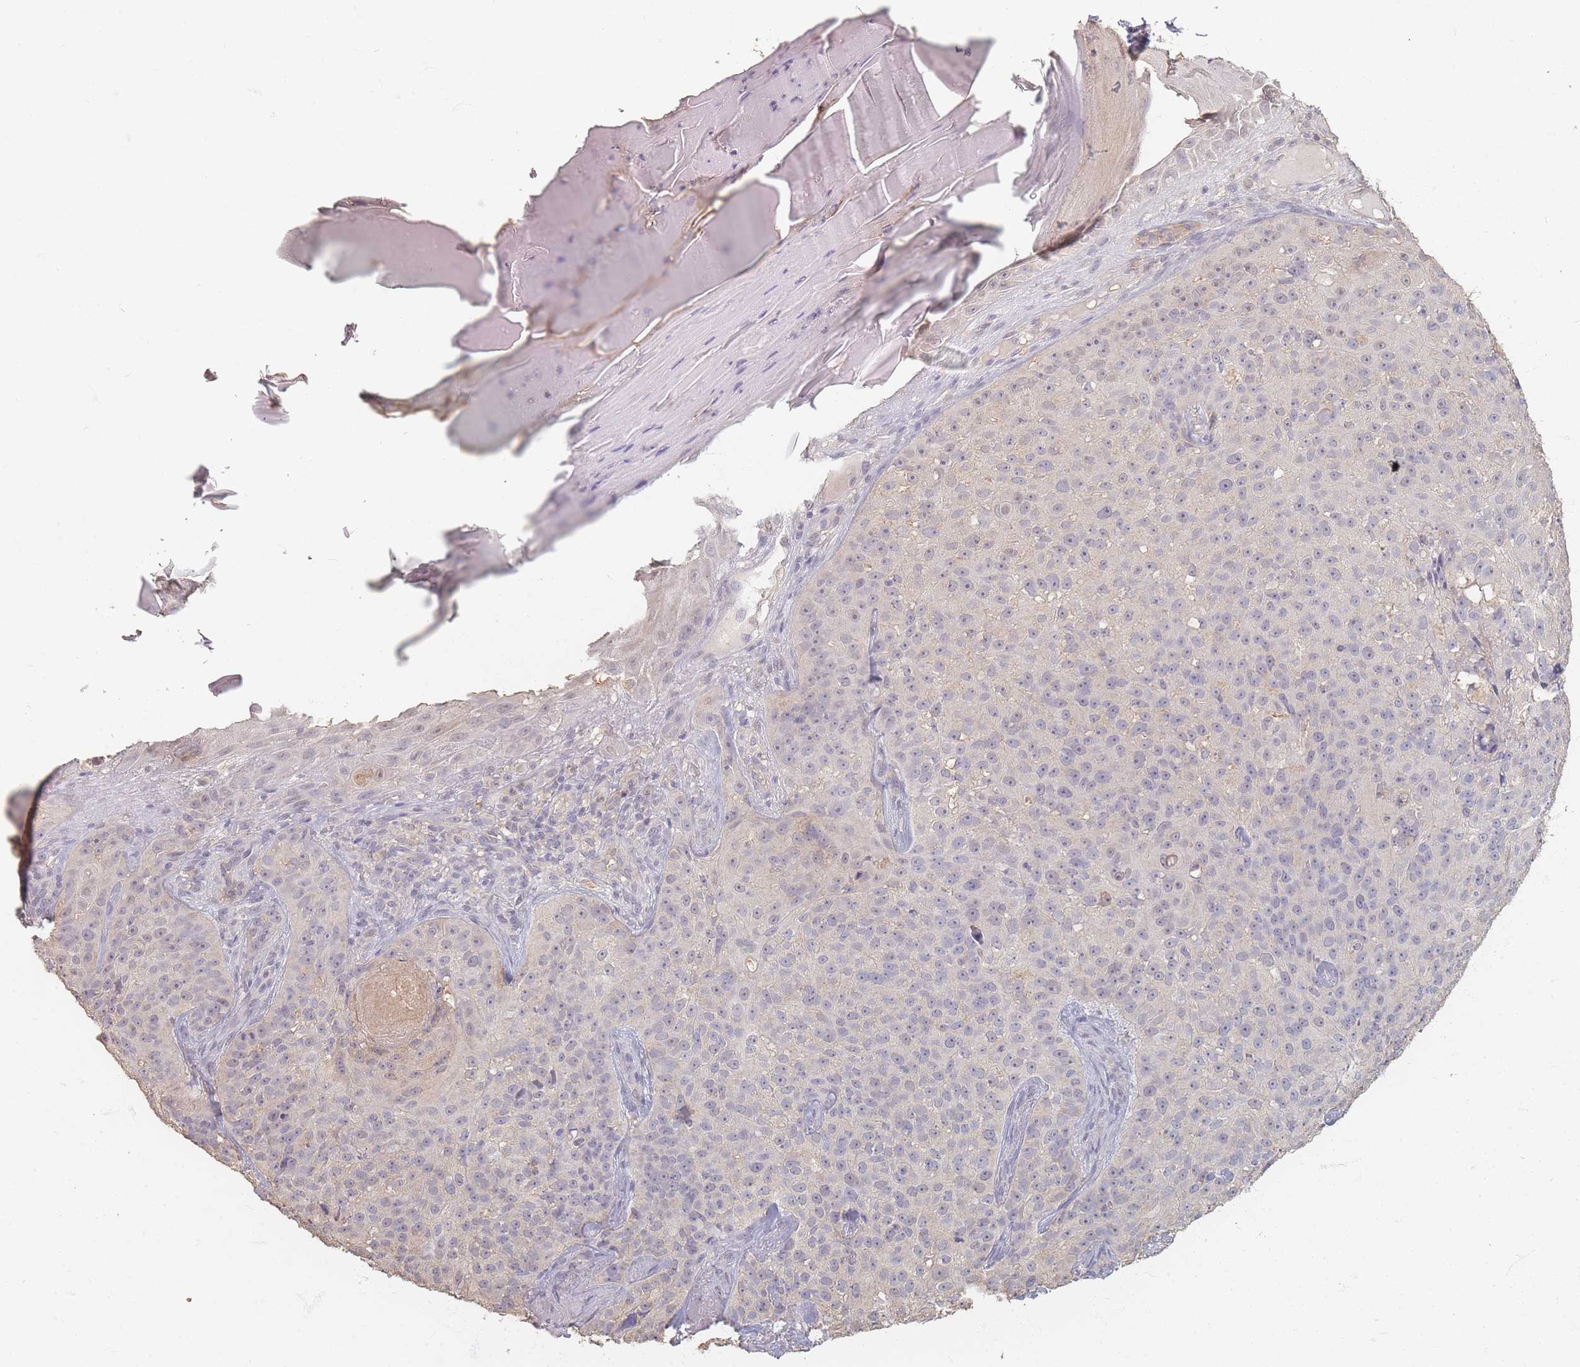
{"staining": {"intensity": "weak", "quantity": "<25%", "location": "nuclear"}, "tissue": "skin cancer", "cell_type": "Tumor cells", "image_type": "cancer", "snomed": [{"axis": "morphology", "description": "Basal cell carcinoma"}, {"axis": "topography", "description": "Skin"}], "caption": "Immunohistochemical staining of skin cancer (basal cell carcinoma) reveals no significant staining in tumor cells.", "gene": "RFTN1", "patient": {"sex": "female", "age": 92}}